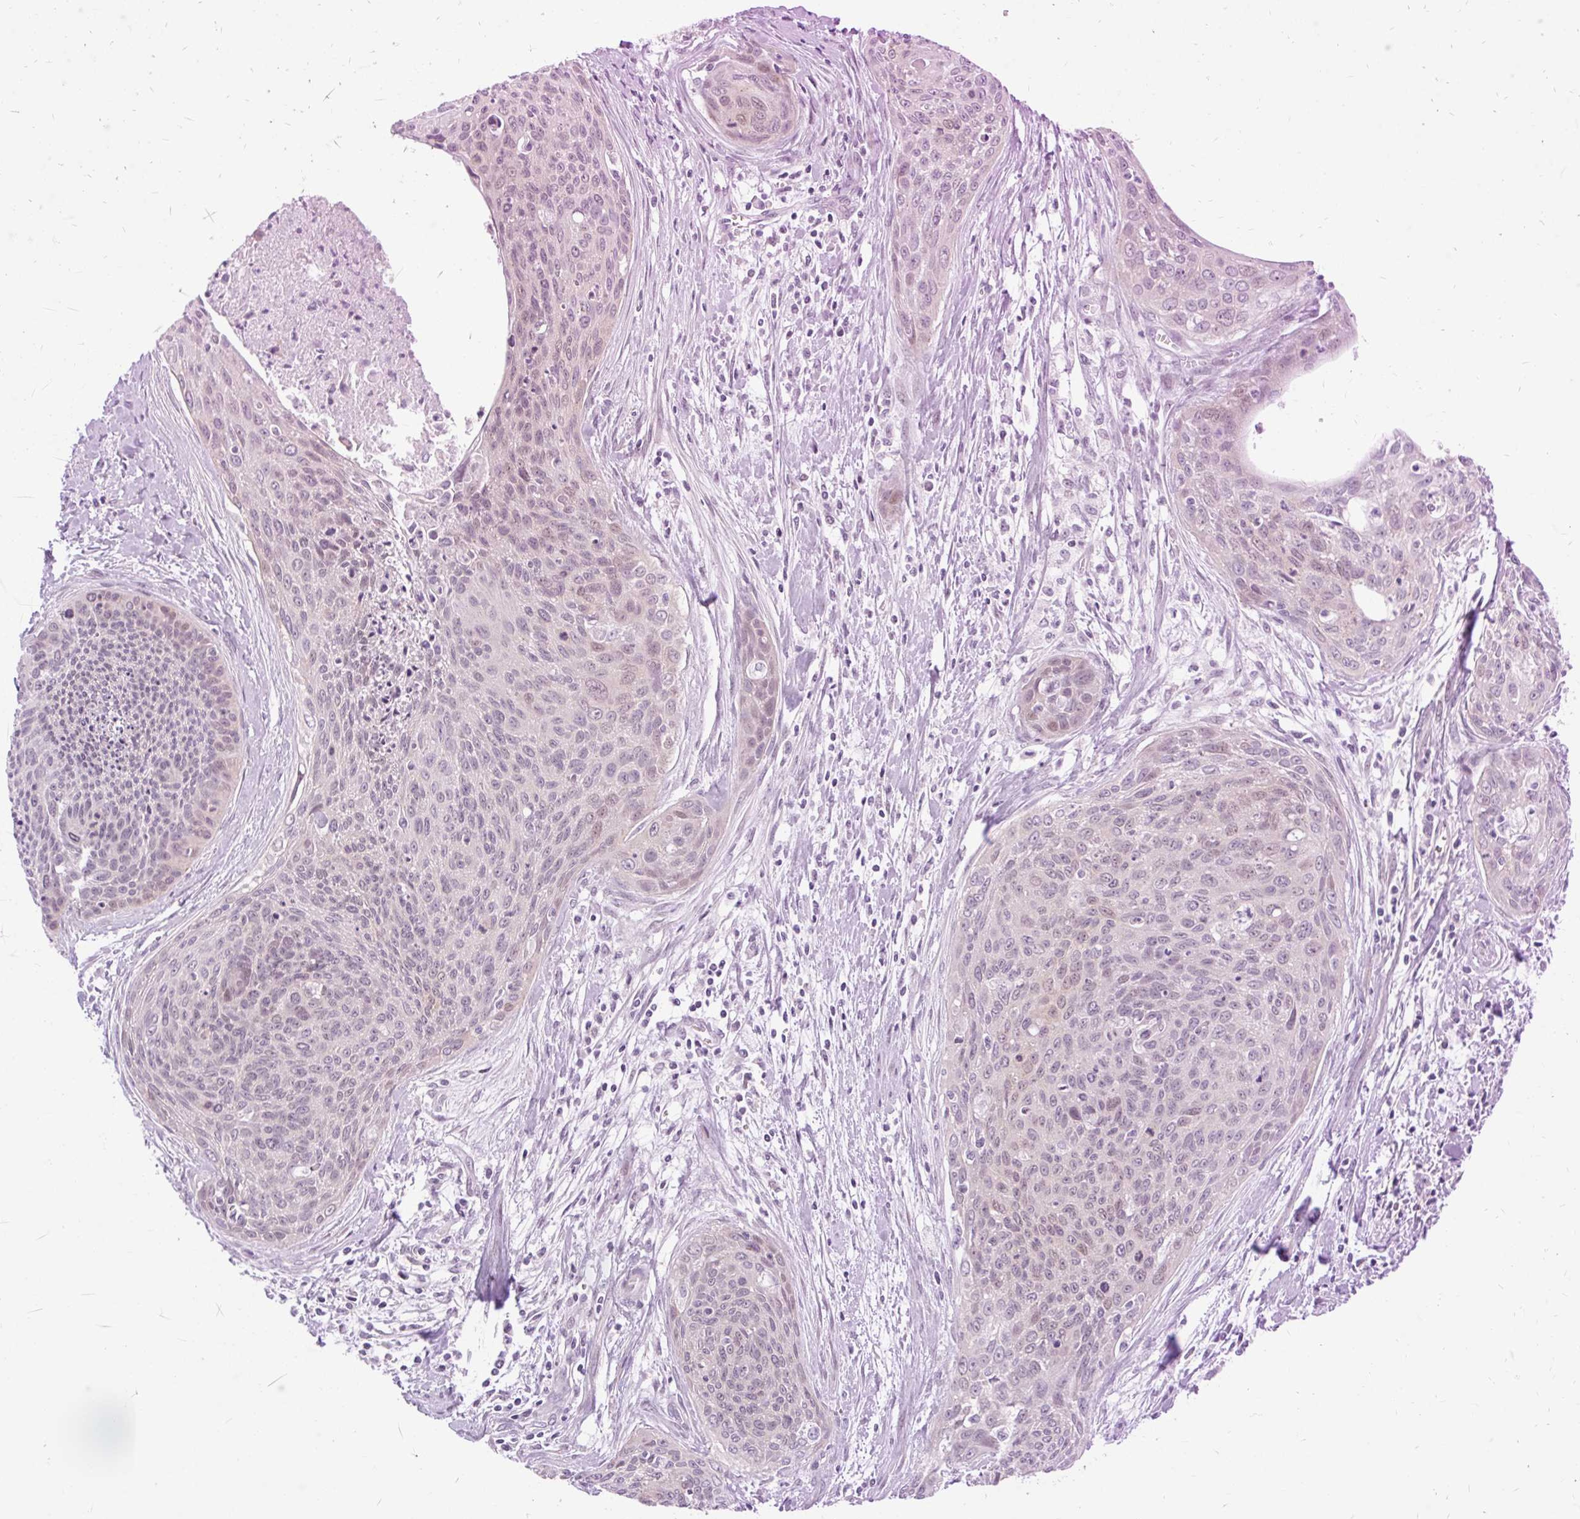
{"staining": {"intensity": "weak", "quantity": ">75%", "location": "nuclear"}, "tissue": "cervical cancer", "cell_type": "Tumor cells", "image_type": "cancer", "snomed": [{"axis": "morphology", "description": "Squamous cell carcinoma, NOS"}, {"axis": "topography", "description": "Cervix"}], "caption": "Squamous cell carcinoma (cervical) stained for a protein (brown) exhibits weak nuclear positive expression in approximately >75% of tumor cells.", "gene": "FAM153A", "patient": {"sex": "female", "age": 55}}